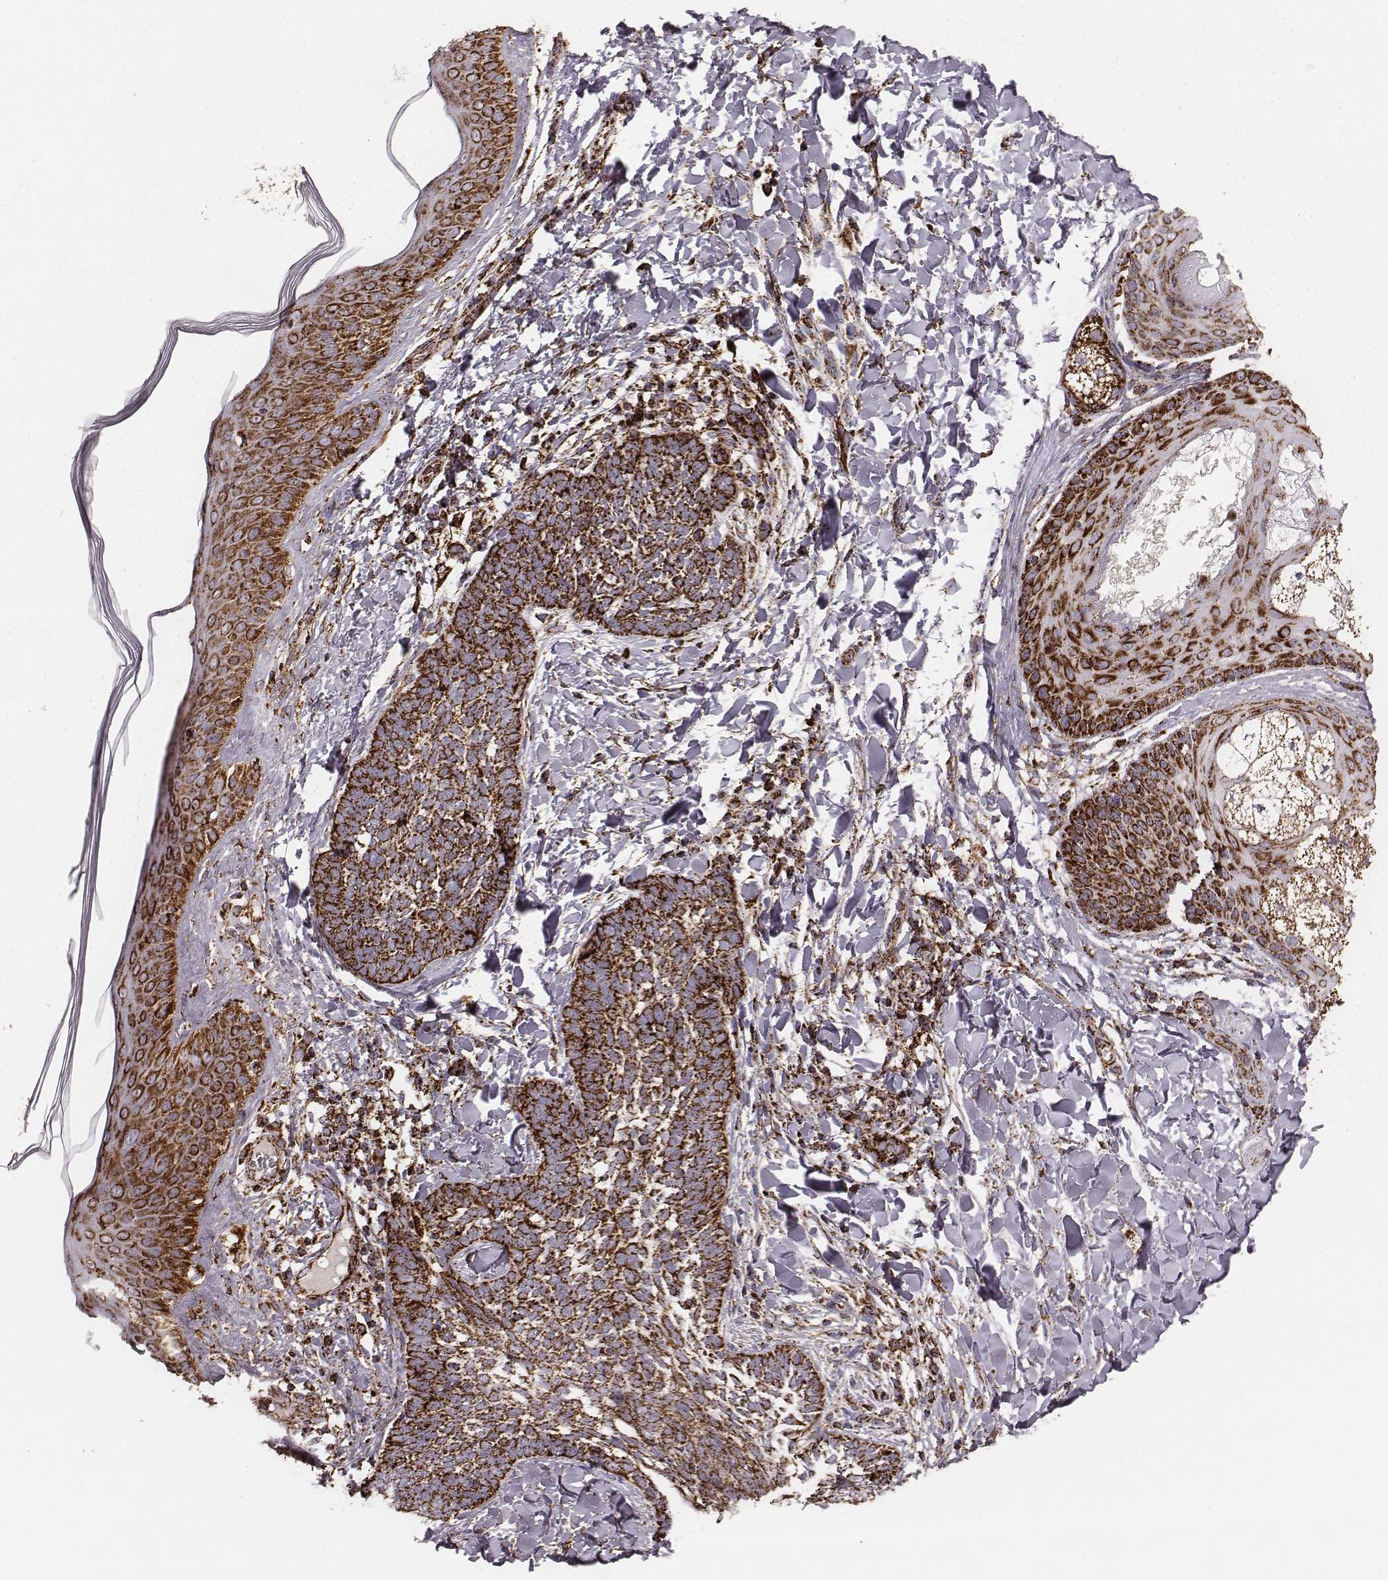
{"staining": {"intensity": "strong", "quantity": ">75%", "location": "cytoplasmic/membranous"}, "tissue": "skin cancer", "cell_type": "Tumor cells", "image_type": "cancer", "snomed": [{"axis": "morphology", "description": "Normal tissue, NOS"}, {"axis": "morphology", "description": "Basal cell carcinoma"}, {"axis": "topography", "description": "Skin"}], "caption": "A brown stain highlights strong cytoplasmic/membranous staining of a protein in human skin basal cell carcinoma tumor cells.", "gene": "TUFM", "patient": {"sex": "male", "age": 46}}